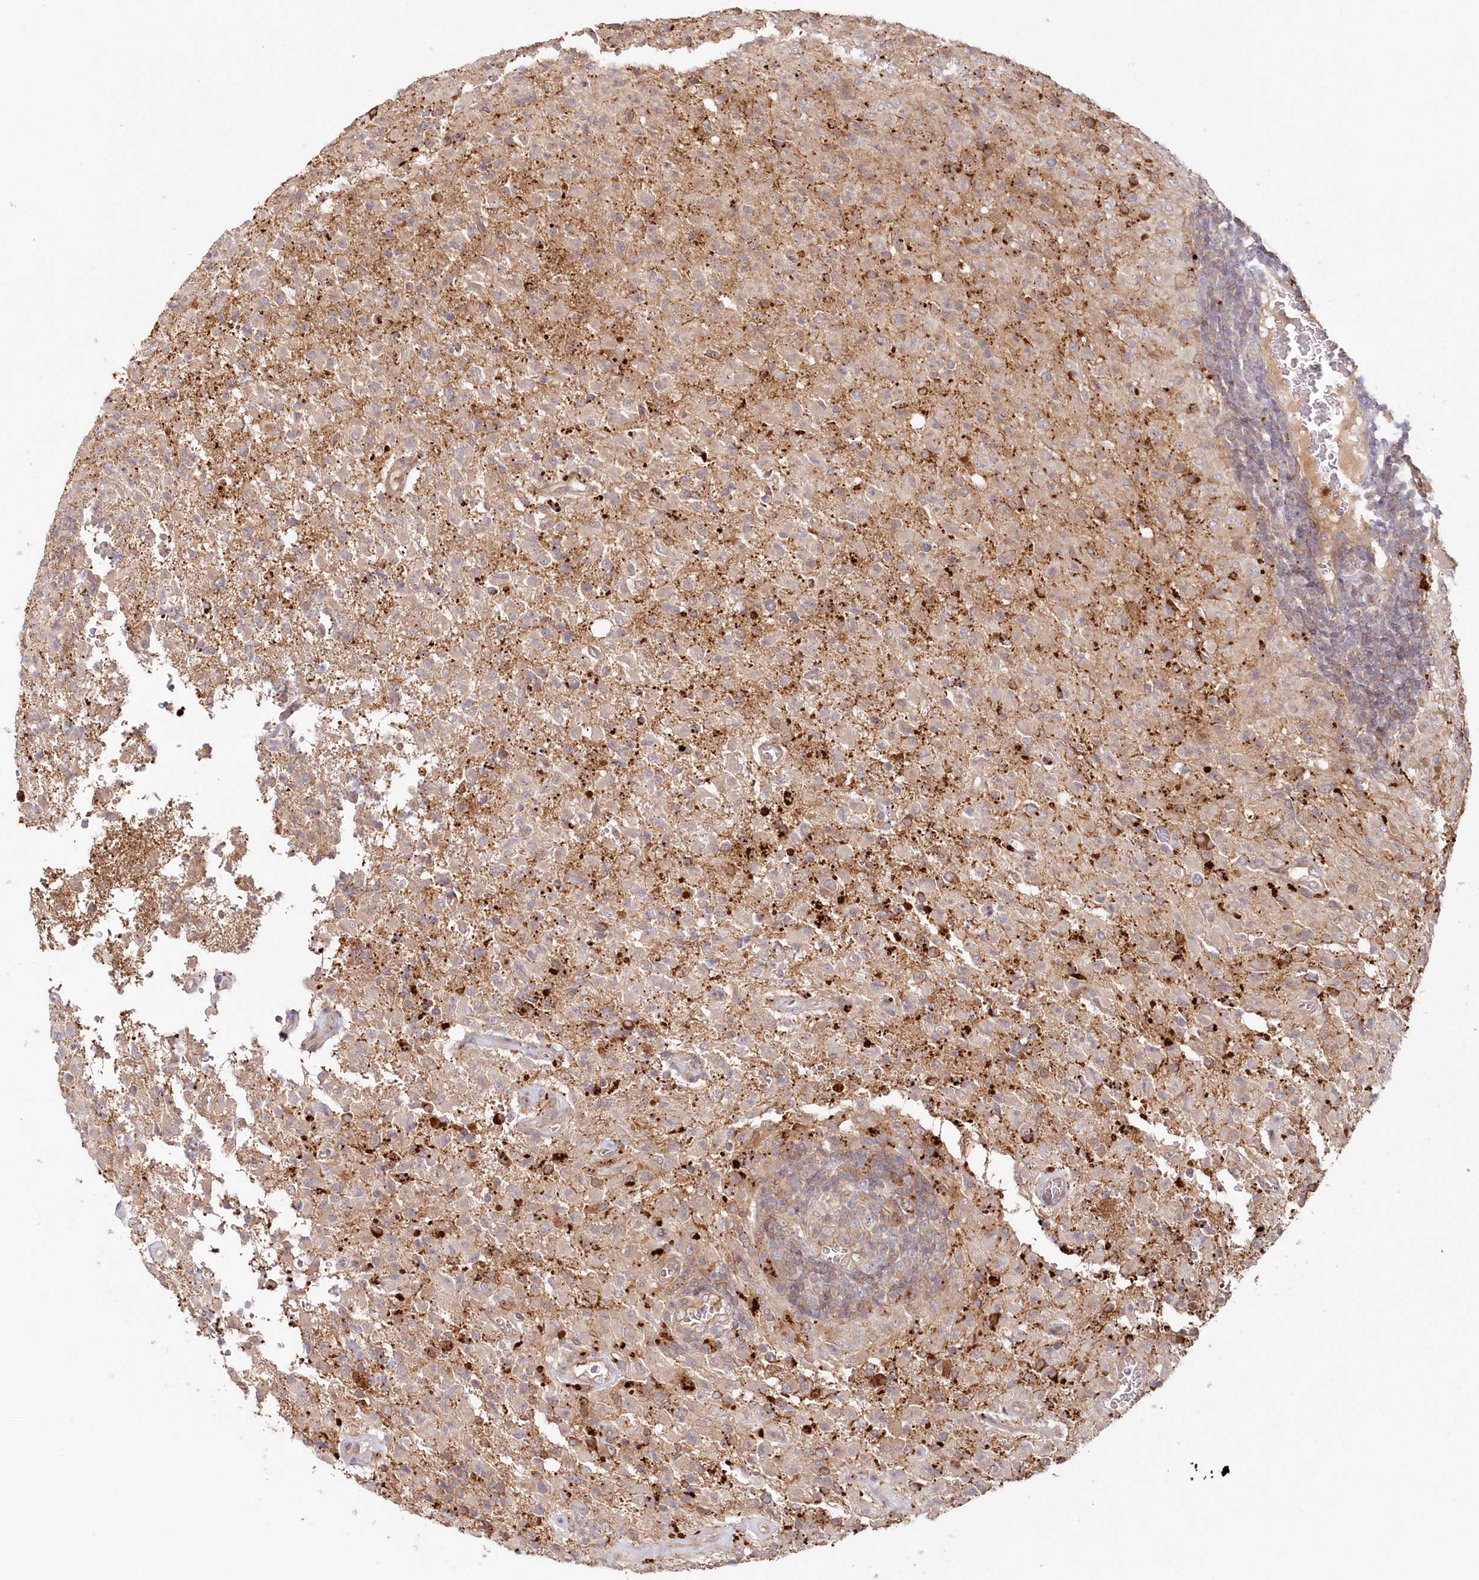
{"staining": {"intensity": "weak", "quantity": "25%-75%", "location": "cytoplasmic/membranous"}, "tissue": "glioma", "cell_type": "Tumor cells", "image_type": "cancer", "snomed": [{"axis": "morphology", "description": "Glioma, malignant, High grade"}, {"axis": "topography", "description": "Brain"}], "caption": "Malignant glioma (high-grade) was stained to show a protein in brown. There is low levels of weak cytoplasmic/membranous expression in about 25%-75% of tumor cells.", "gene": "GBE1", "patient": {"sex": "female", "age": 57}}